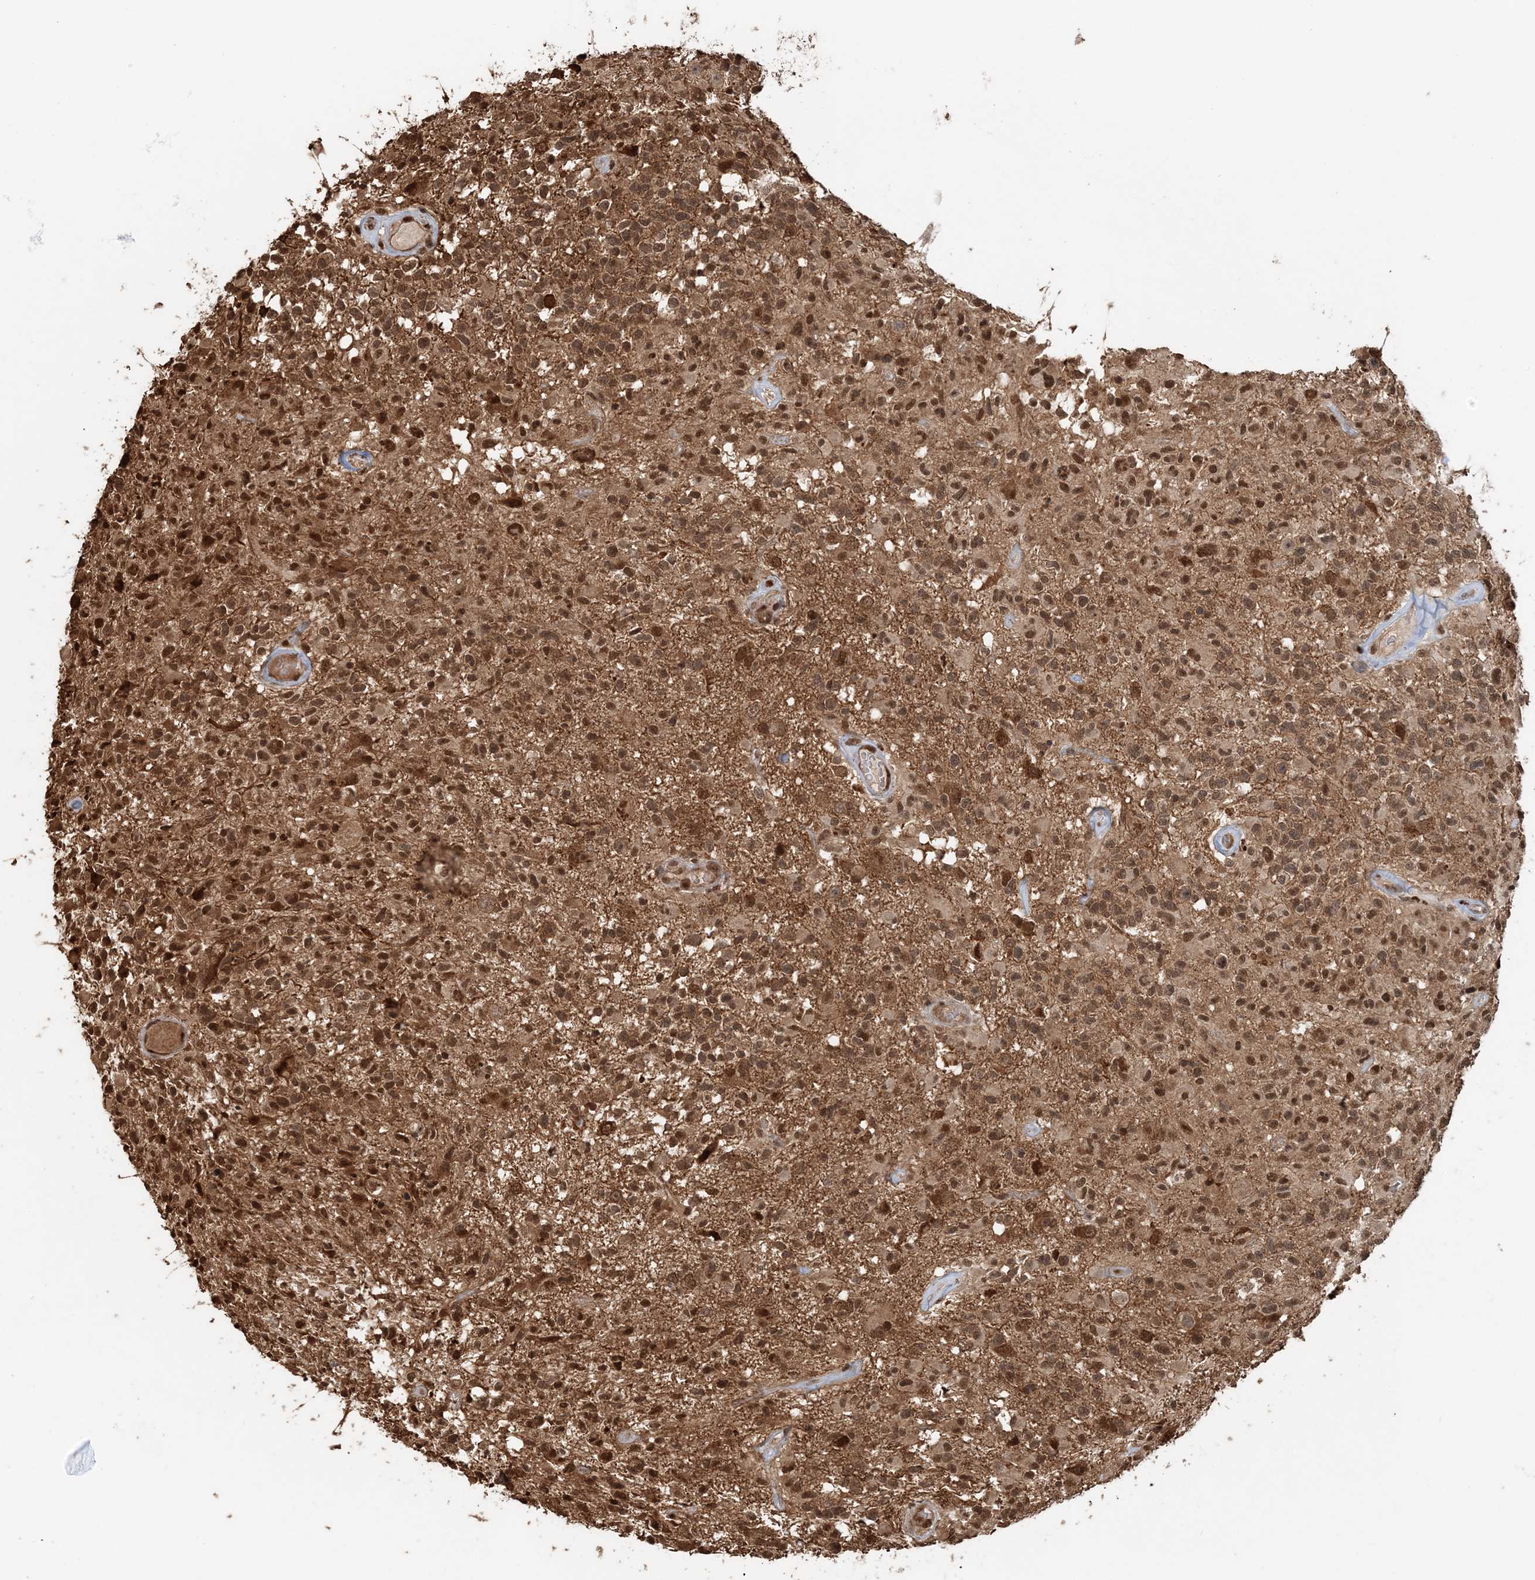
{"staining": {"intensity": "moderate", "quantity": ">75%", "location": "nuclear"}, "tissue": "glioma", "cell_type": "Tumor cells", "image_type": "cancer", "snomed": [{"axis": "morphology", "description": "Glioma, malignant, High grade"}, {"axis": "morphology", "description": "Glioblastoma, NOS"}, {"axis": "topography", "description": "Brain"}], "caption": "Immunohistochemical staining of glioma exhibits medium levels of moderate nuclear protein staining in approximately >75% of tumor cells.", "gene": "ARHGAP35", "patient": {"sex": "male", "age": 60}}